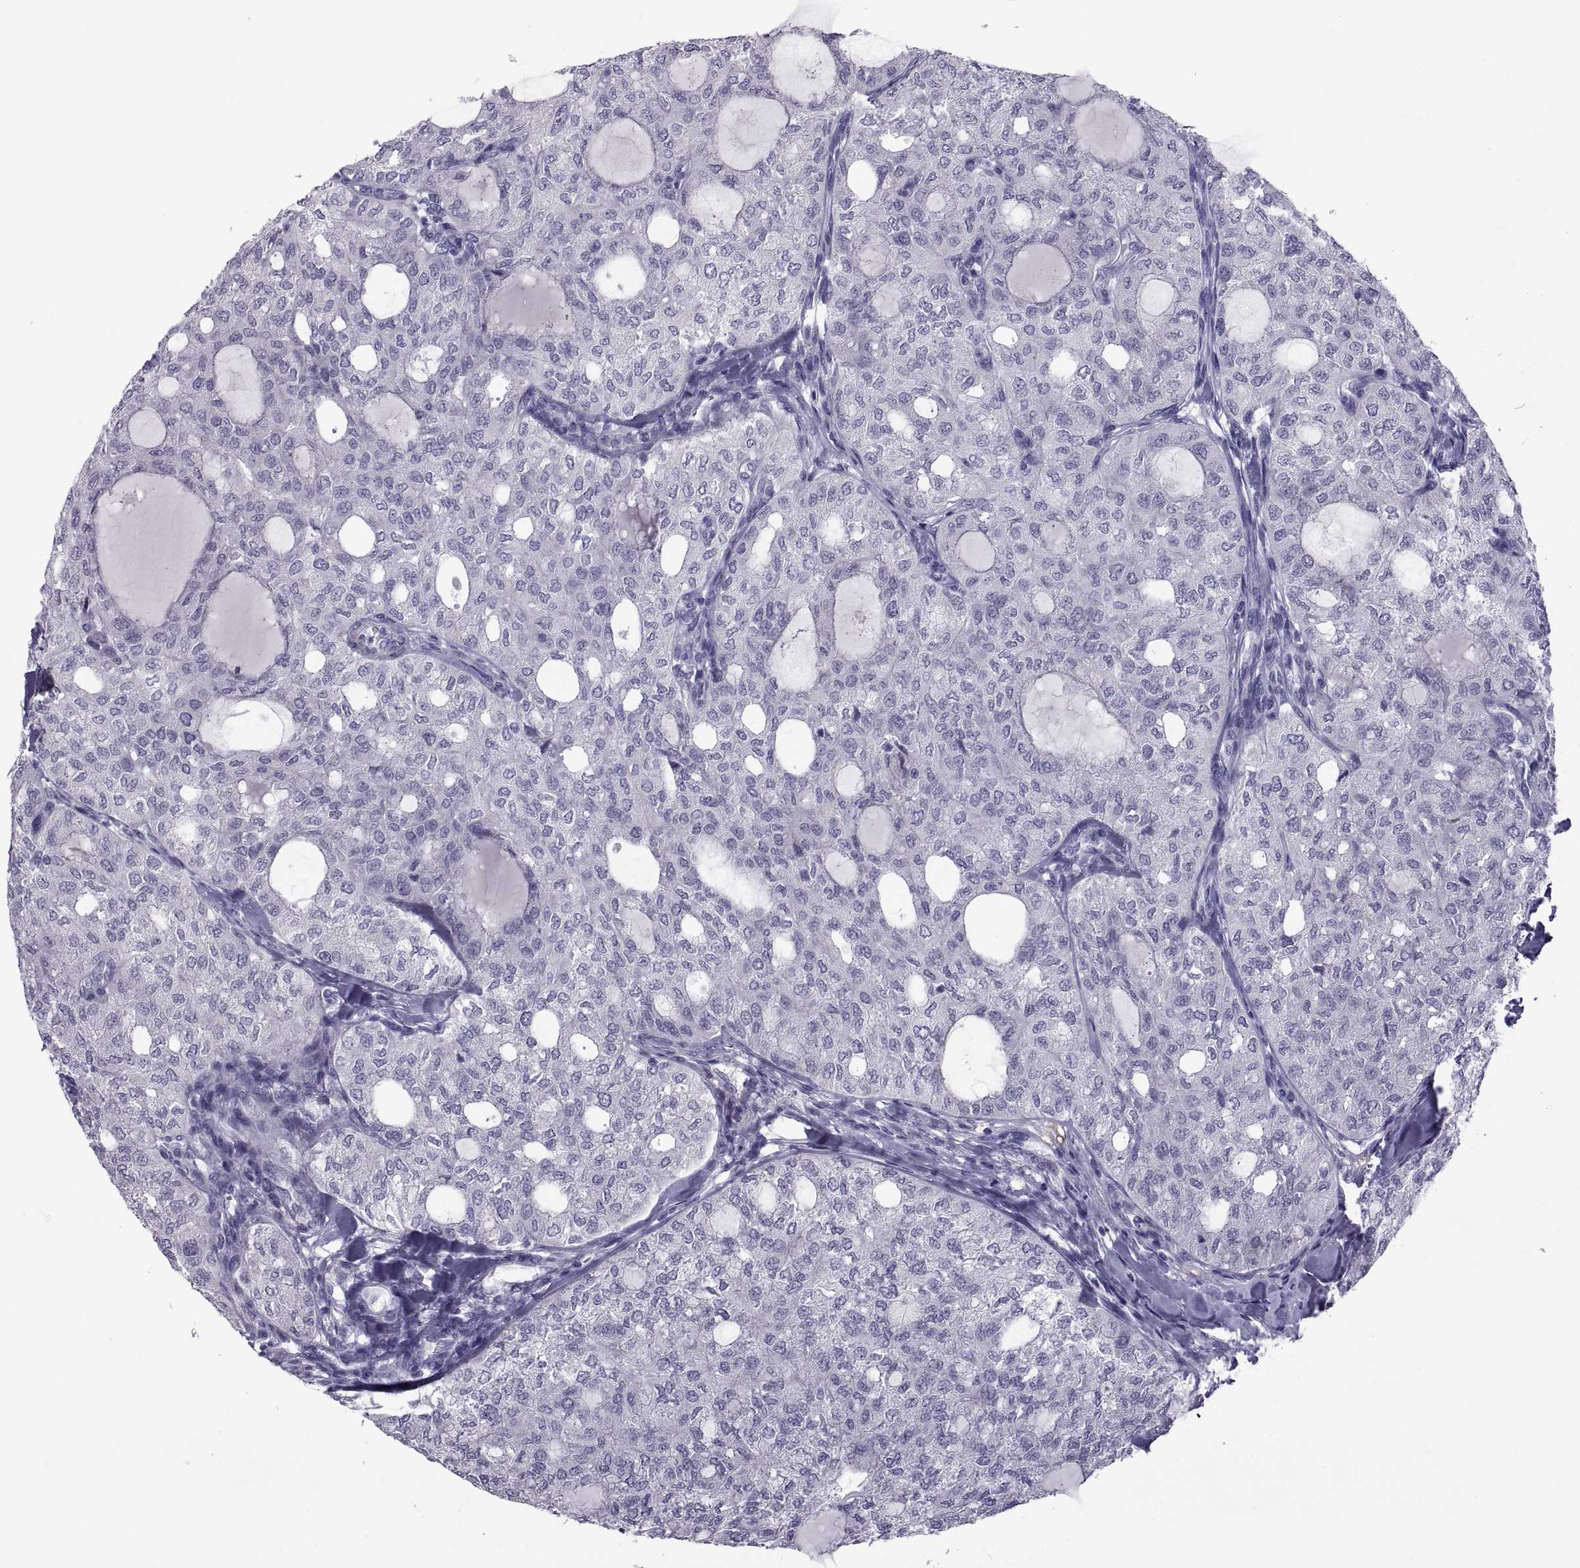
{"staining": {"intensity": "negative", "quantity": "none", "location": "none"}, "tissue": "thyroid cancer", "cell_type": "Tumor cells", "image_type": "cancer", "snomed": [{"axis": "morphology", "description": "Follicular adenoma carcinoma, NOS"}, {"axis": "topography", "description": "Thyroid gland"}], "caption": "Immunohistochemical staining of thyroid cancer (follicular adenoma carcinoma) displays no significant positivity in tumor cells.", "gene": "MAGEB1", "patient": {"sex": "male", "age": 75}}